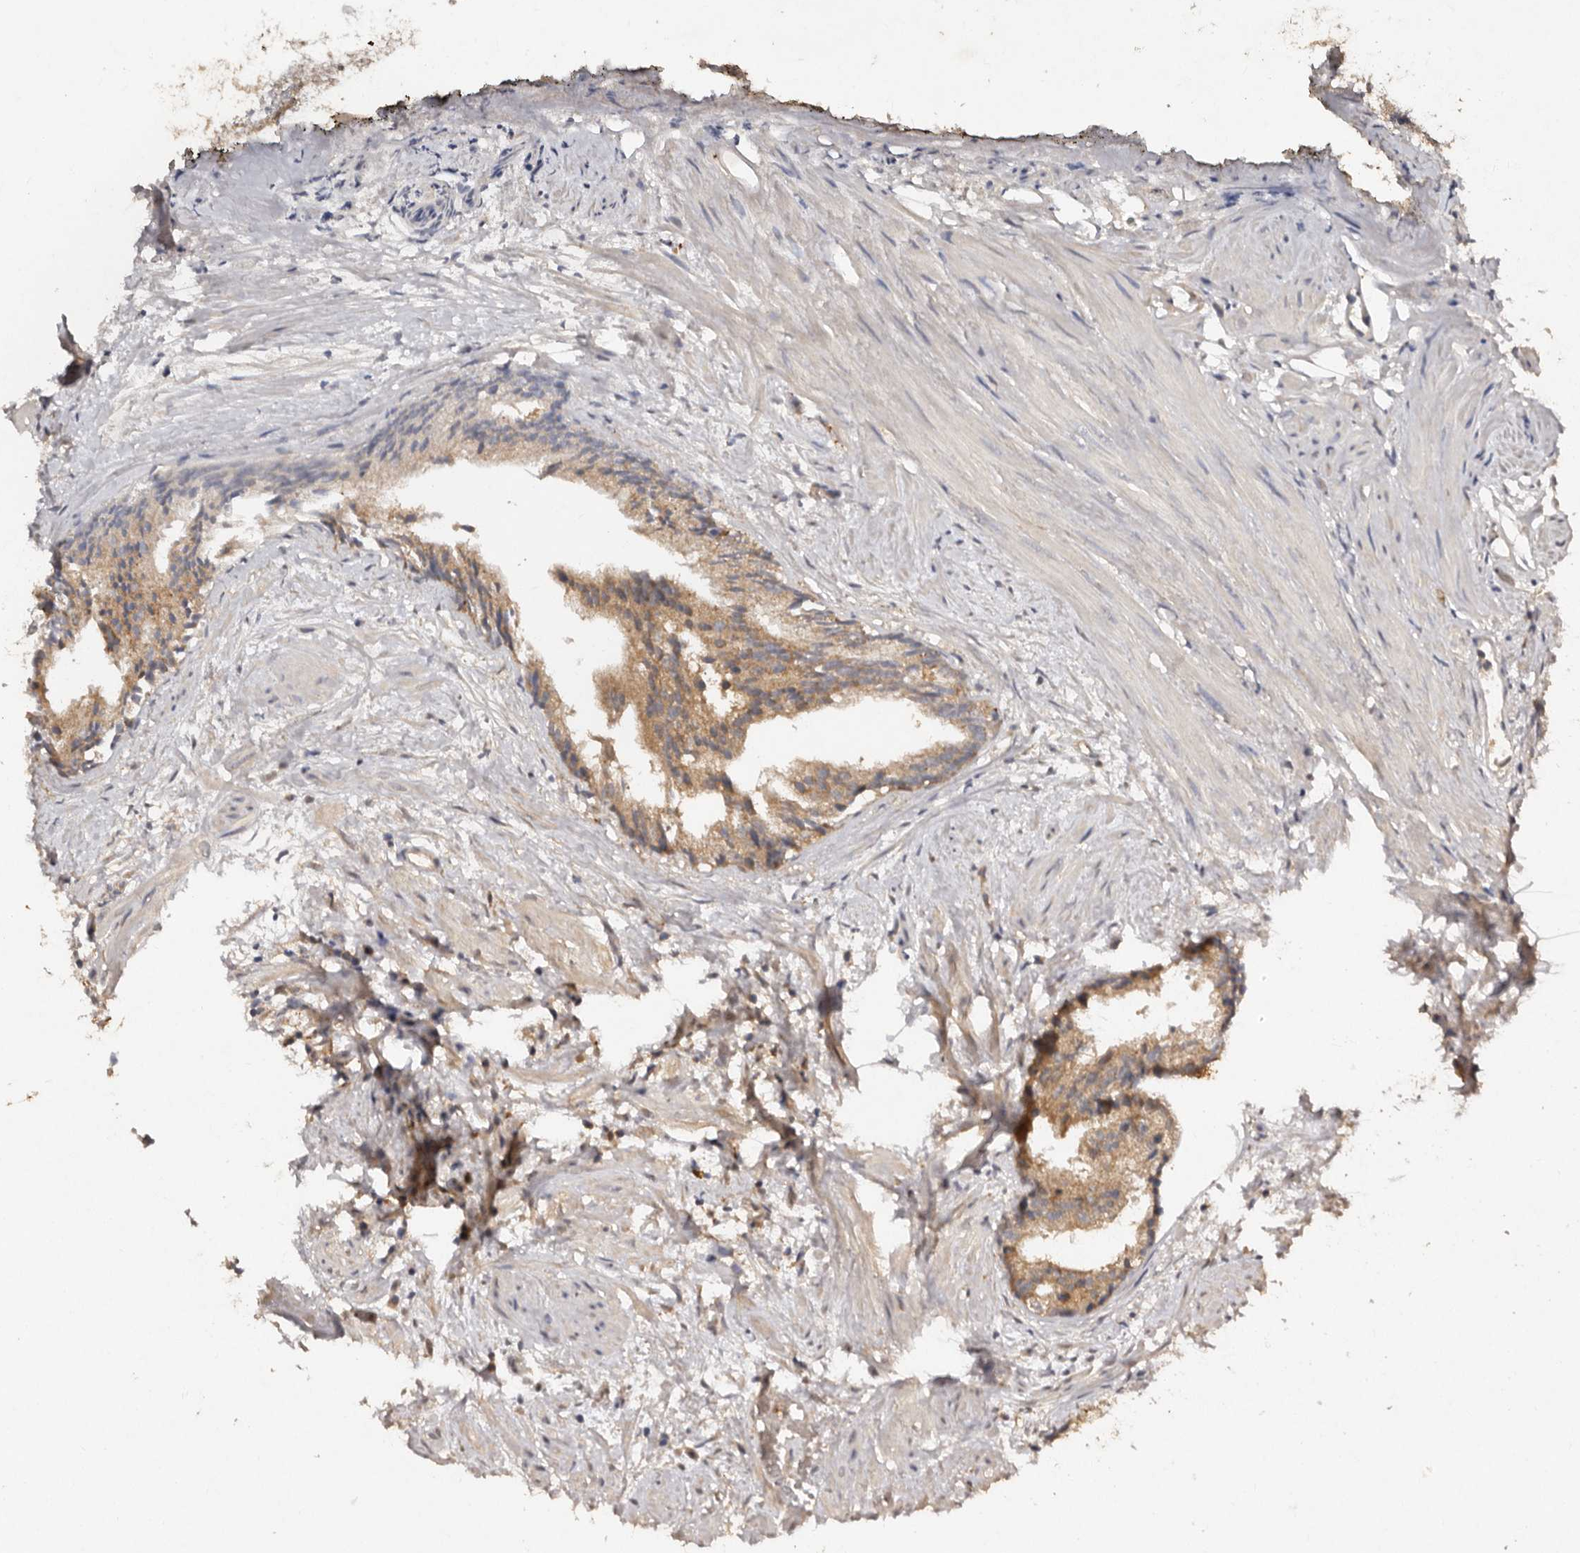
{"staining": {"intensity": "moderate", "quantity": ">75%", "location": "cytoplasmic/membranous"}, "tissue": "prostate cancer", "cell_type": "Tumor cells", "image_type": "cancer", "snomed": [{"axis": "morphology", "description": "Adenocarcinoma, Low grade"}, {"axis": "topography", "description": "Prostate"}], "caption": "An IHC photomicrograph of neoplastic tissue is shown. Protein staining in brown labels moderate cytoplasmic/membranous positivity in prostate cancer within tumor cells.", "gene": "EDEM1", "patient": {"sex": "male", "age": 88}}